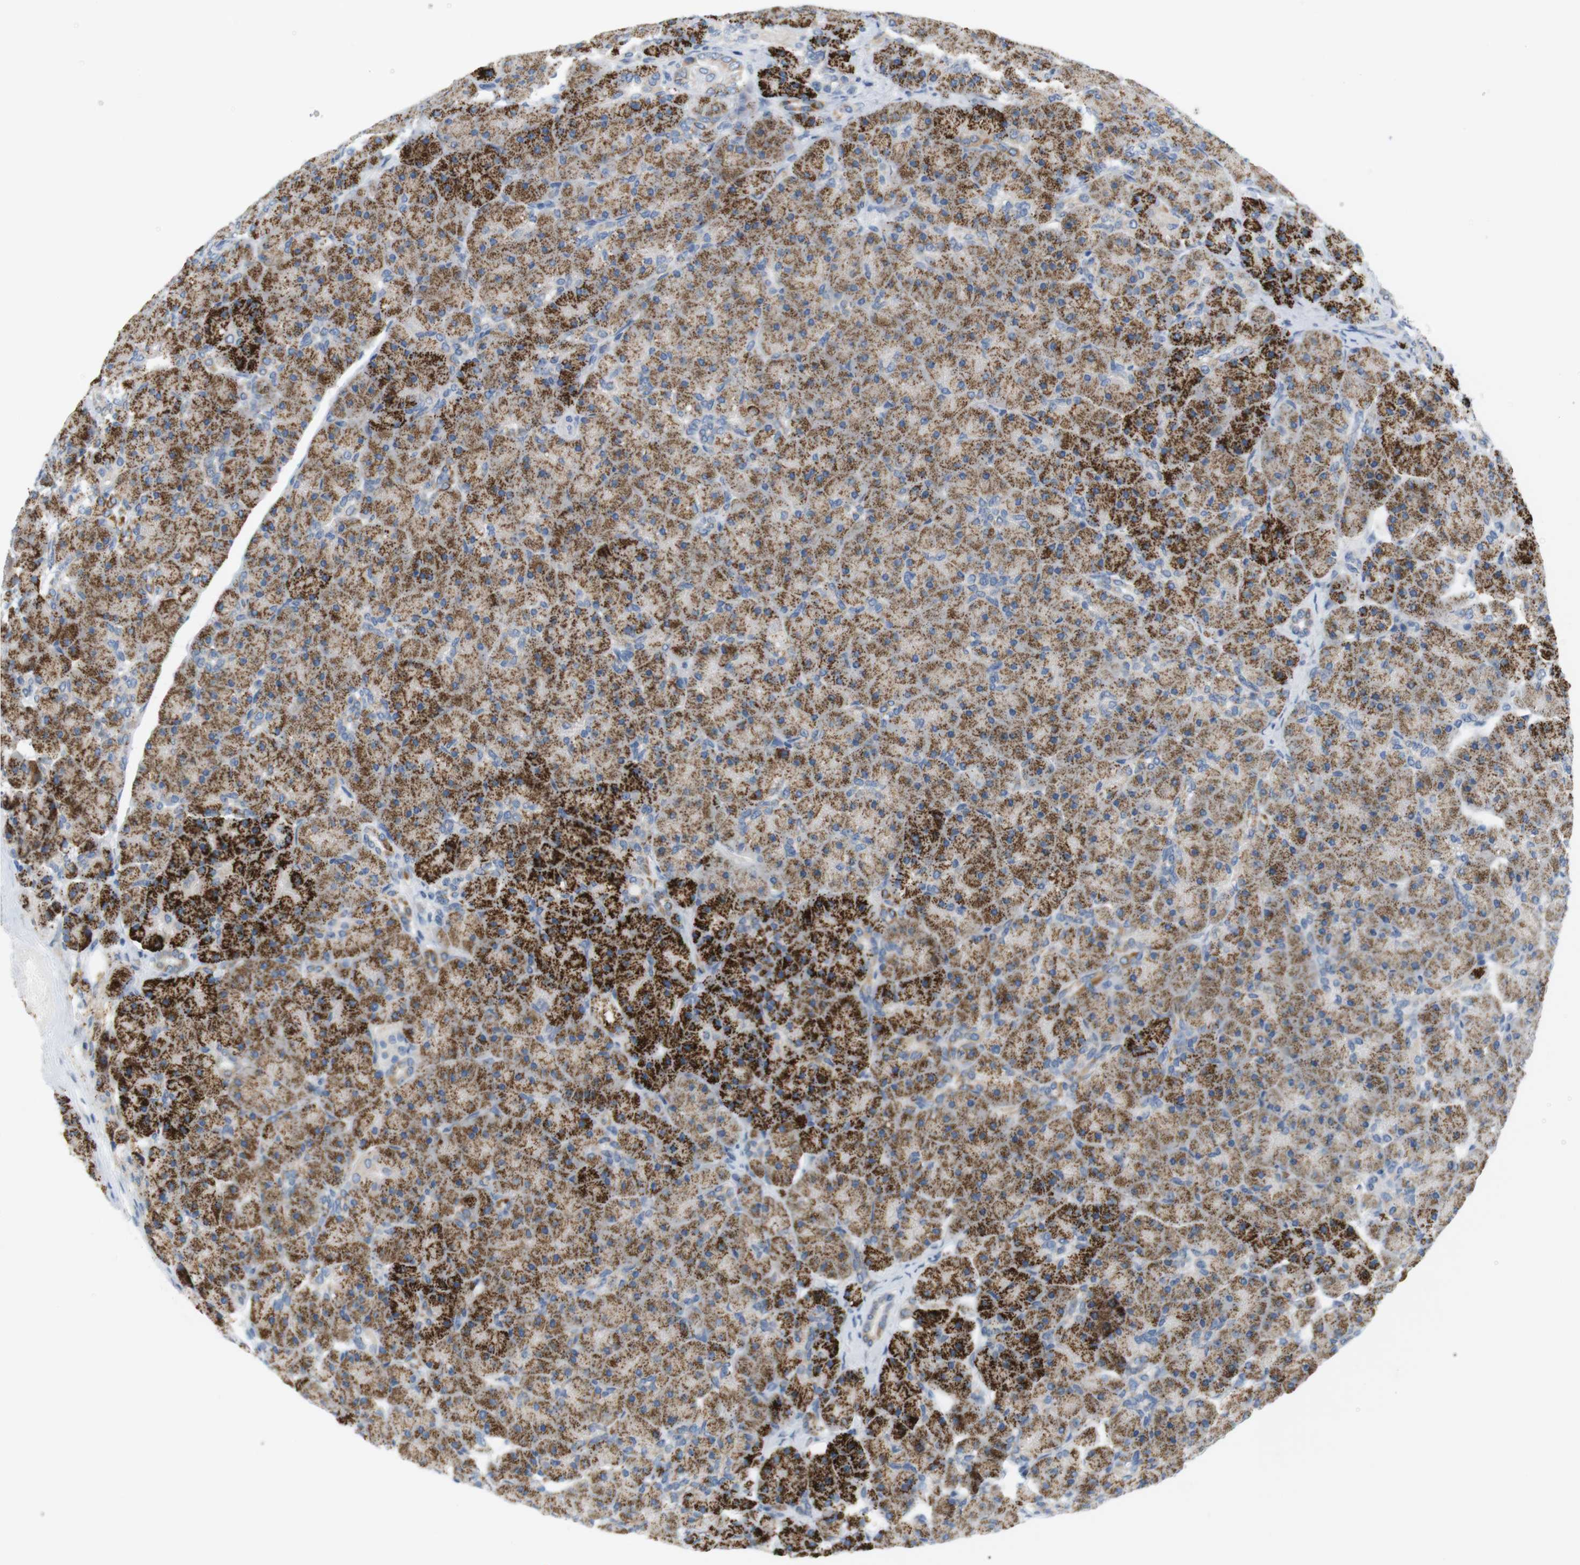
{"staining": {"intensity": "strong", "quantity": "25%-75%", "location": "cytoplasmic/membranous"}, "tissue": "pancreas", "cell_type": "Exocrine glandular cells", "image_type": "normal", "snomed": [{"axis": "morphology", "description": "Normal tissue, NOS"}, {"axis": "topography", "description": "Pancreas"}], "caption": "Immunohistochemistry histopathology image of benign pancreas stained for a protein (brown), which reveals high levels of strong cytoplasmic/membranous positivity in approximately 25%-75% of exocrine glandular cells.", "gene": "LRRK2", "patient": {"sex": "male", "age": 66}}